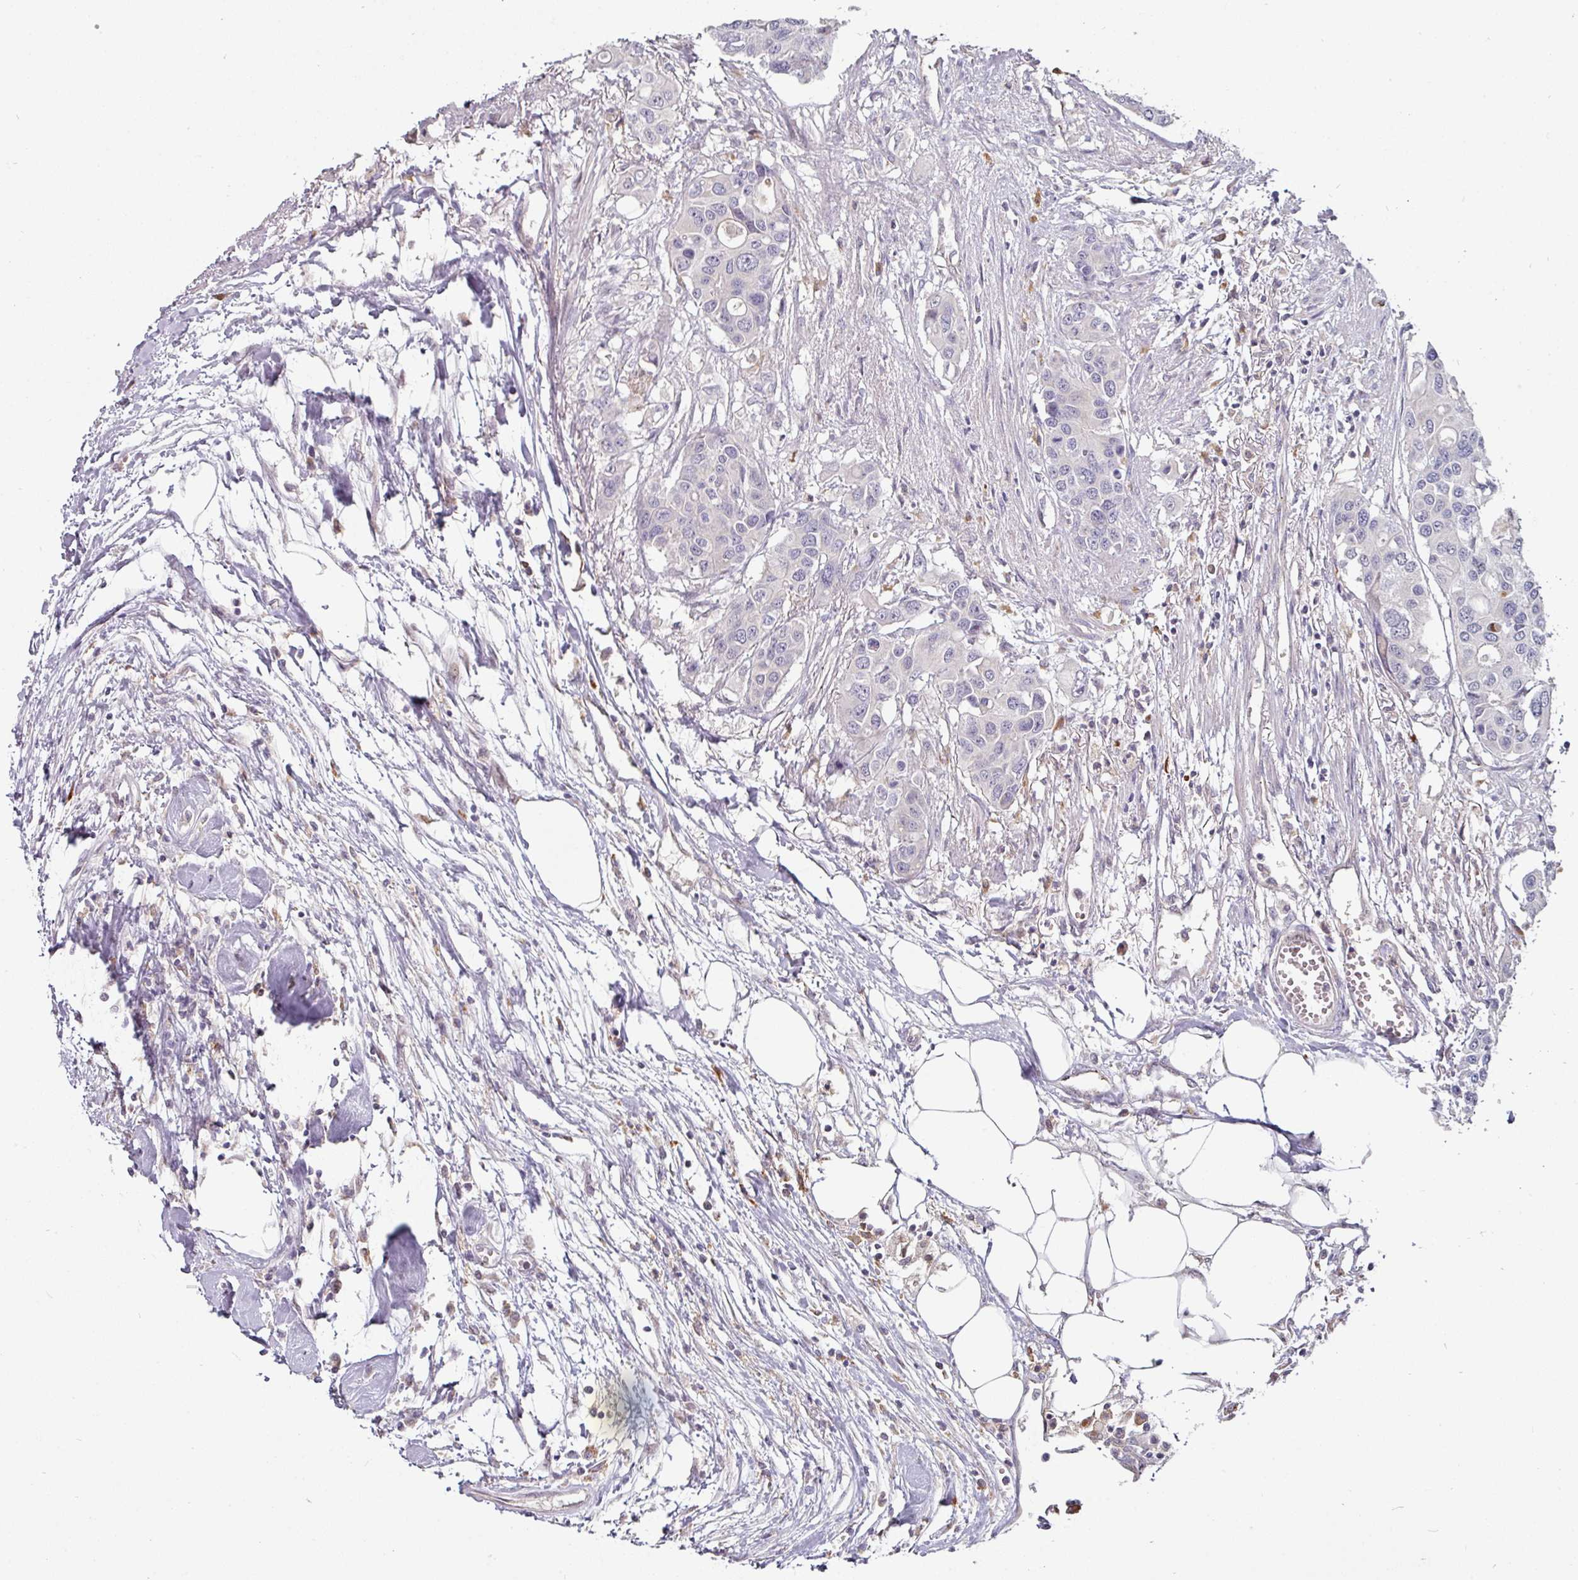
{"staining": {"intensity": "negative", "quantity": "none", "location": "none"}, "tissue": "colorectal cancer", "cell_type": "Tumor cells", "image_type": "cancer", "snomed": [{"axis": "morphology", "description": "Adenocarcinoma, NOS"}, {"axis": "topography", "description": "Colon"}], "caption": "A micrograph of colorectal cancer stained for a protein demonstrates no brown staining in tumor cells.", "gene": "SWSAP1", "patient": {"sex": "male", "age": 77}}